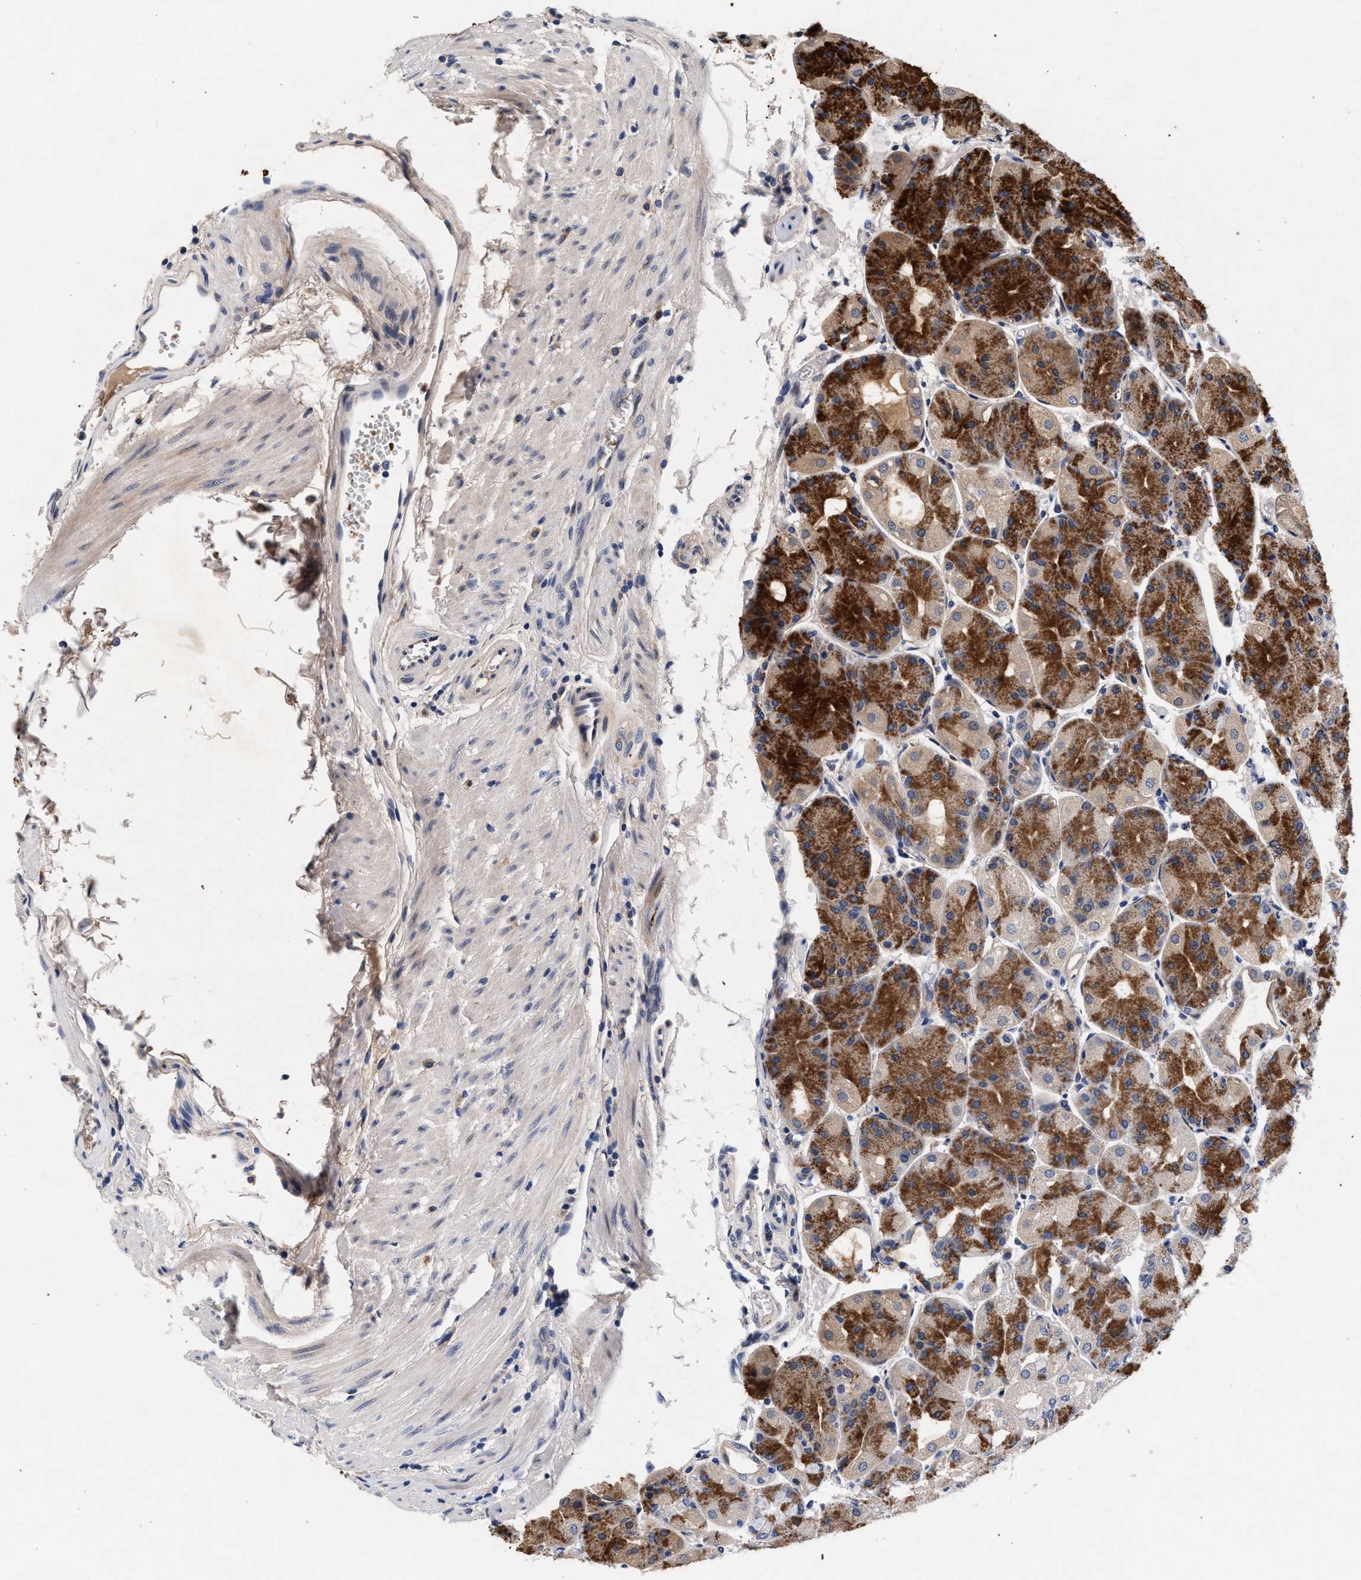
{"staining": {"intensity": "strong", "quantity": ">75%", "location": "cytoplasmic/membranous"}, "tissue": "stomach", "cell_type": "Glandular cells", "image_type": "normal", "snomed": [{"axis": "morphology", "description": "Normal tissue, NOS"}, {"axis": "topography", "description": "Stomach, upper"}], "caption": "Protein staining of normal stomach shows strong cytoplasmic/membranous expression in approximately >75% of glandular cells. (DAB = brown stain, brightfield microscopy at high magnification).", "gene": "NEK7", "patient": {"sex": "male", "age": 72}}